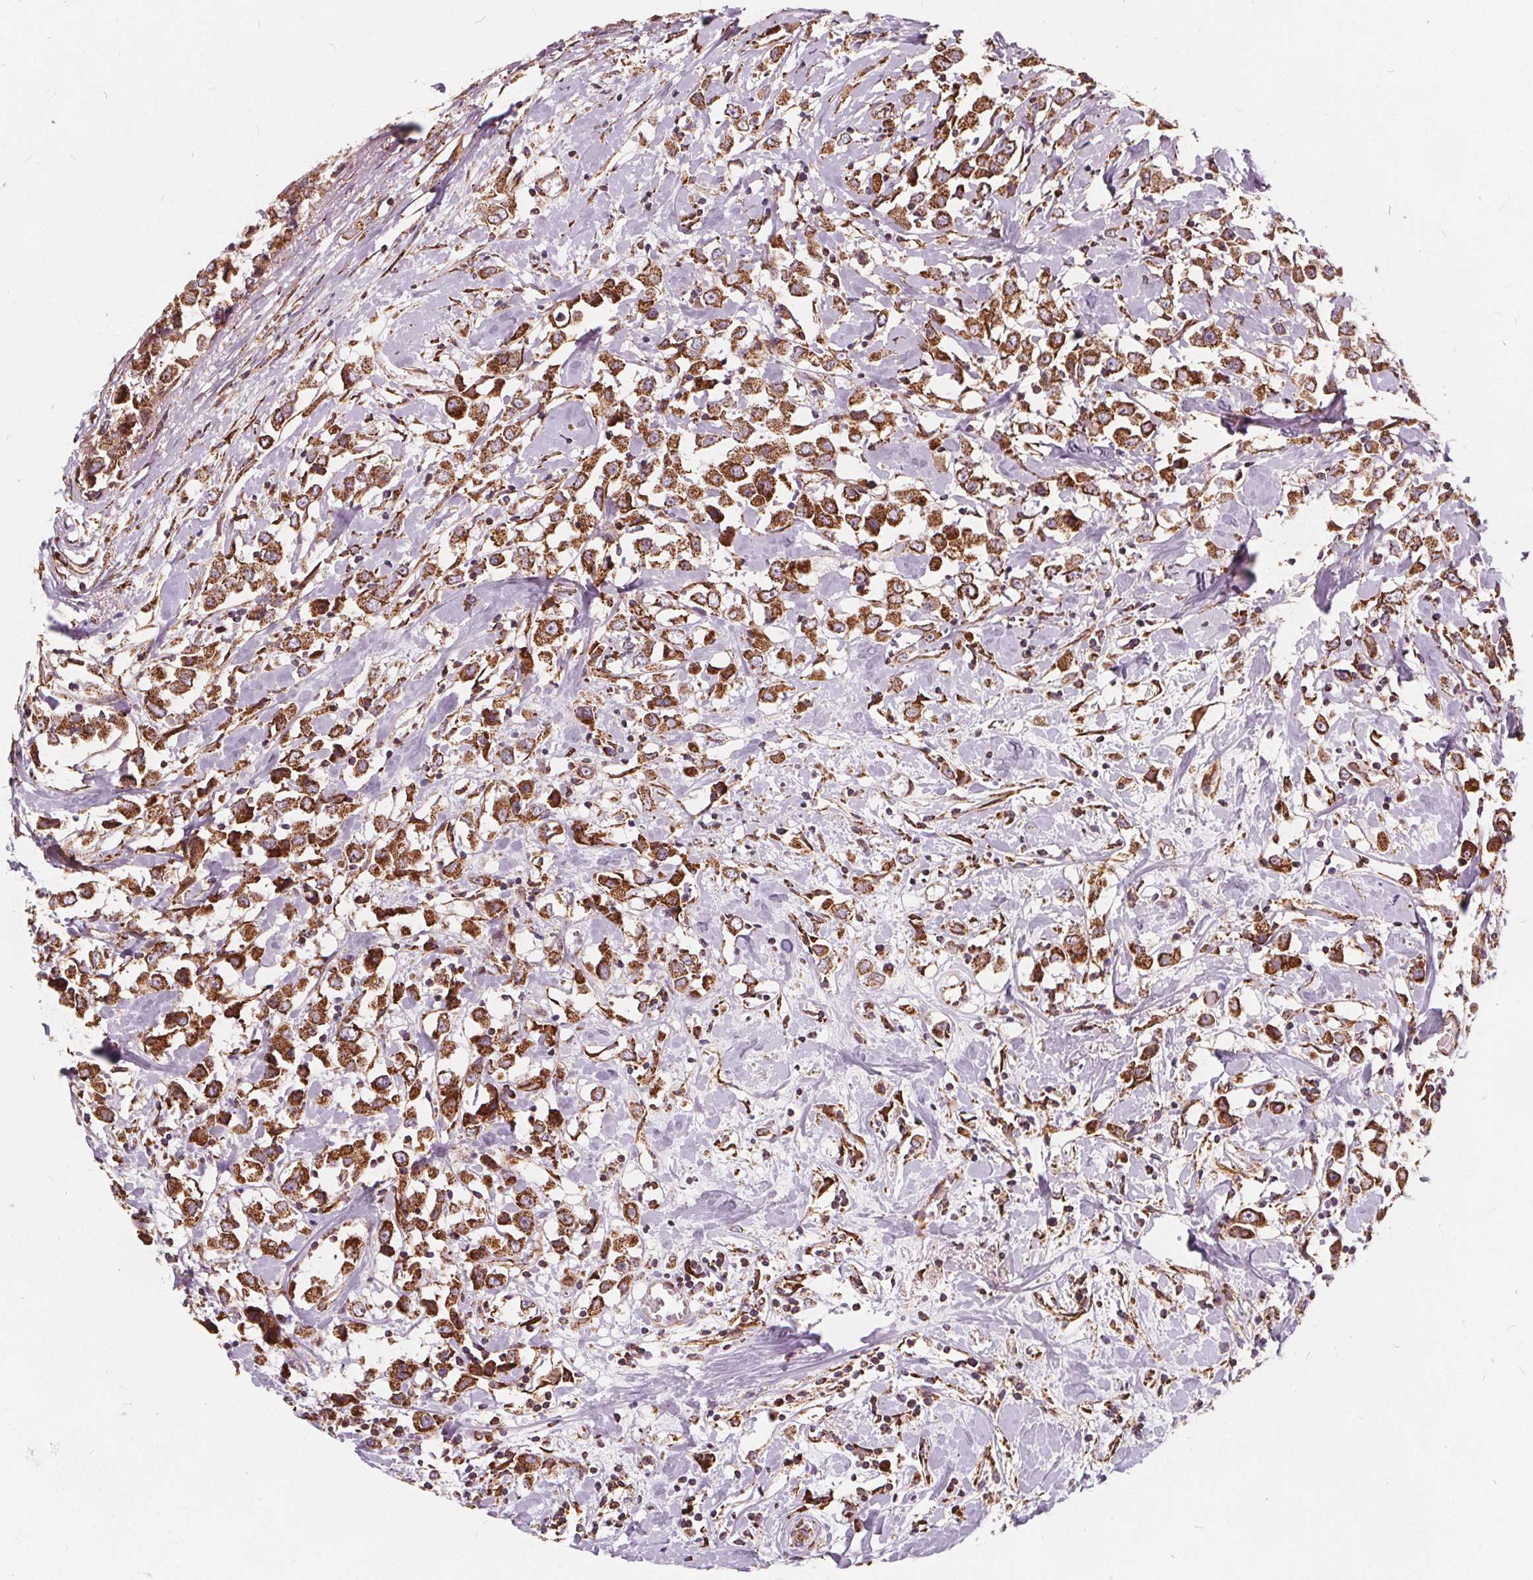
{"staining": {"intensity": "moderate", "quantity": ">75%", "location": "cytoplasmic/membranous"}, "tissue": "breast cancer", "cell_type": "Tumor cells", "image_type": "cancer", "snomed": [{"axis": "morphology", "description": "Duct carcinoma"}, {"axis": "topography", "description": "Breast"}], "caption": "Moderate cytoplasmic/membranous expression for a protein is appreciated in about >75% of tumor cells of breast cancer (invasive ductal carcinoma) using immunohistochemistry (IHC).", "gene": "PLSCR3", "patient": {"sex": "female", "age": 61}}